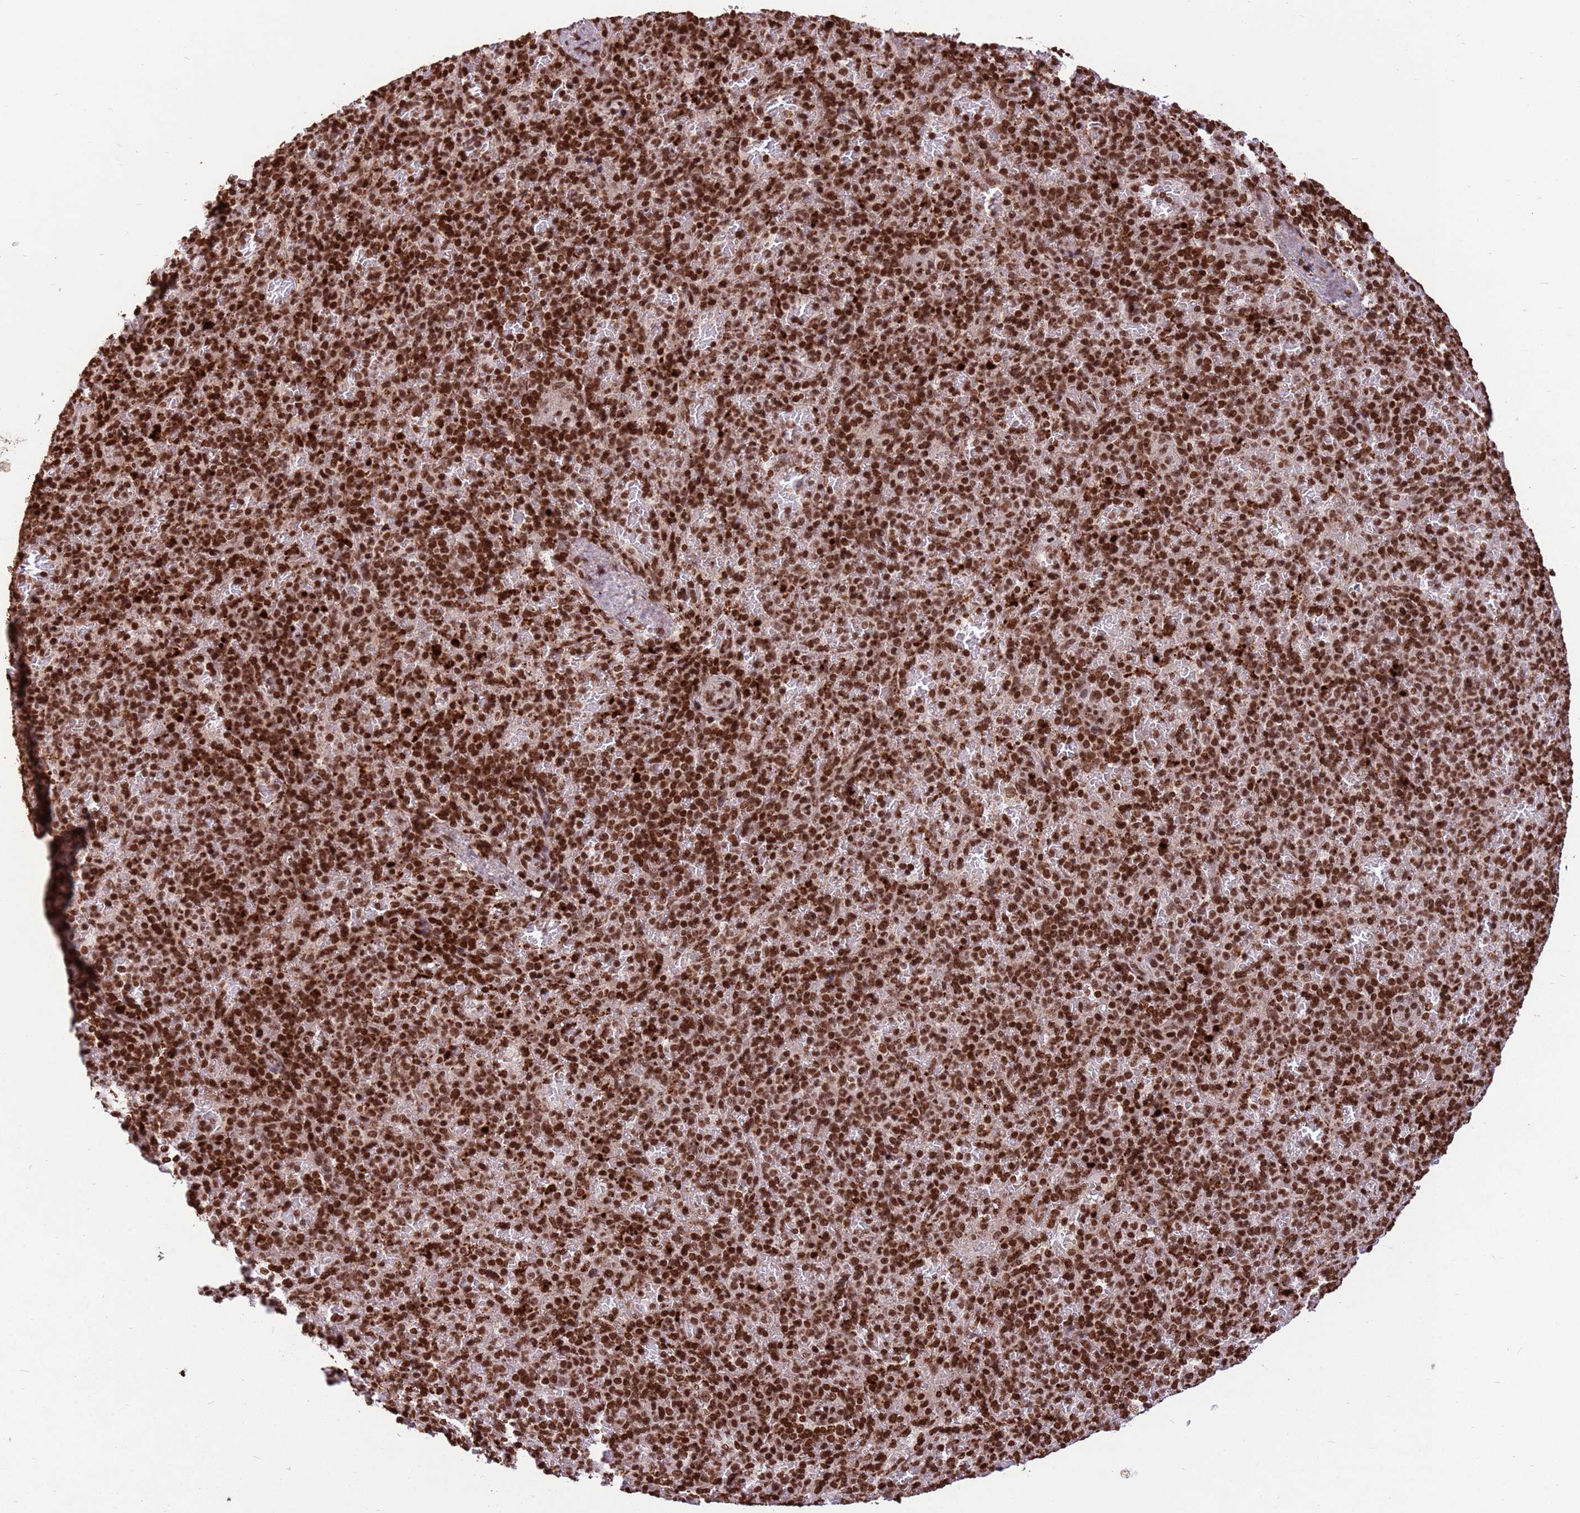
{"staining": {"intensity": "strong", "quantity": ">75%", "location": "nuclear"}, "tissue": "spleen", "cell_type": "Cells in red pulp", "image_type": "normal", "snomed": [{"axis": "morphology", "description": "Normal tissue, NOS"}, {"axis": "topography", "description": "Spleen"}], "caption": "Brown immunohistochemical staining in benign spleen displays strong nuclear expression in approximately >75% of cells in red pulp. (IHC, brightfield microscopy, high magnification).", "gene": "H3", "patient": {"sex": "female", "age": 74}}